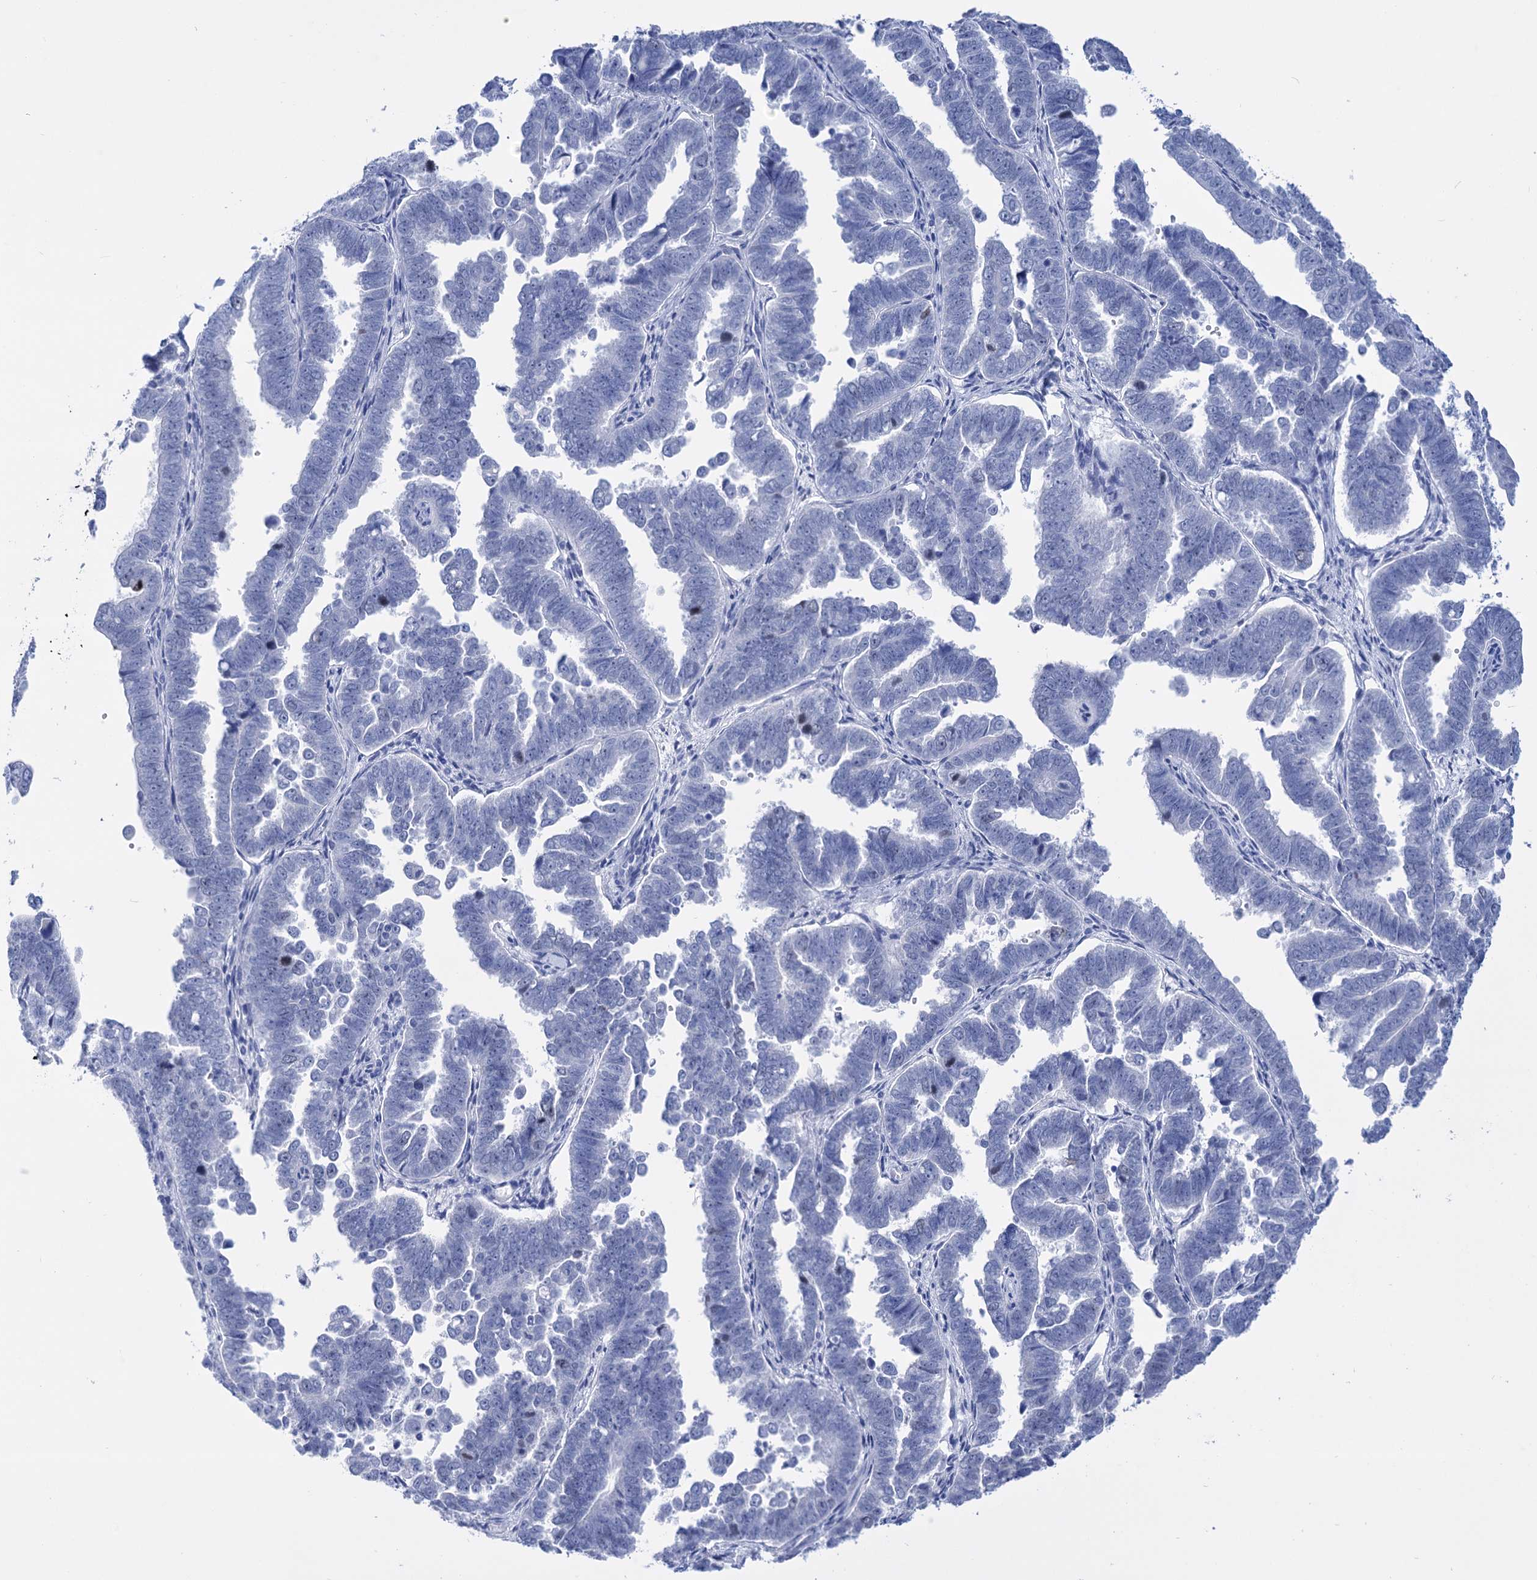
{"staining": {"intensity": "negative", "quantity": "none", "location": "none"}, "tissue": "endometrial cancer", "cell_type": "Tumor cells", "image_type": "cancer", "snomed": [{"axis": "morphology", "description": "Adenocarcinoma, NOS"}, {"axis": "topography", "description": "Endometrium"}], "caption": "Human endometrial adenocarcinoma stained for a protein using immunohistochemistry (IHC) displays no positivity in tumor cells.", "gene": "FBXW12", "patient": {"sex": "female", "age": 75}}